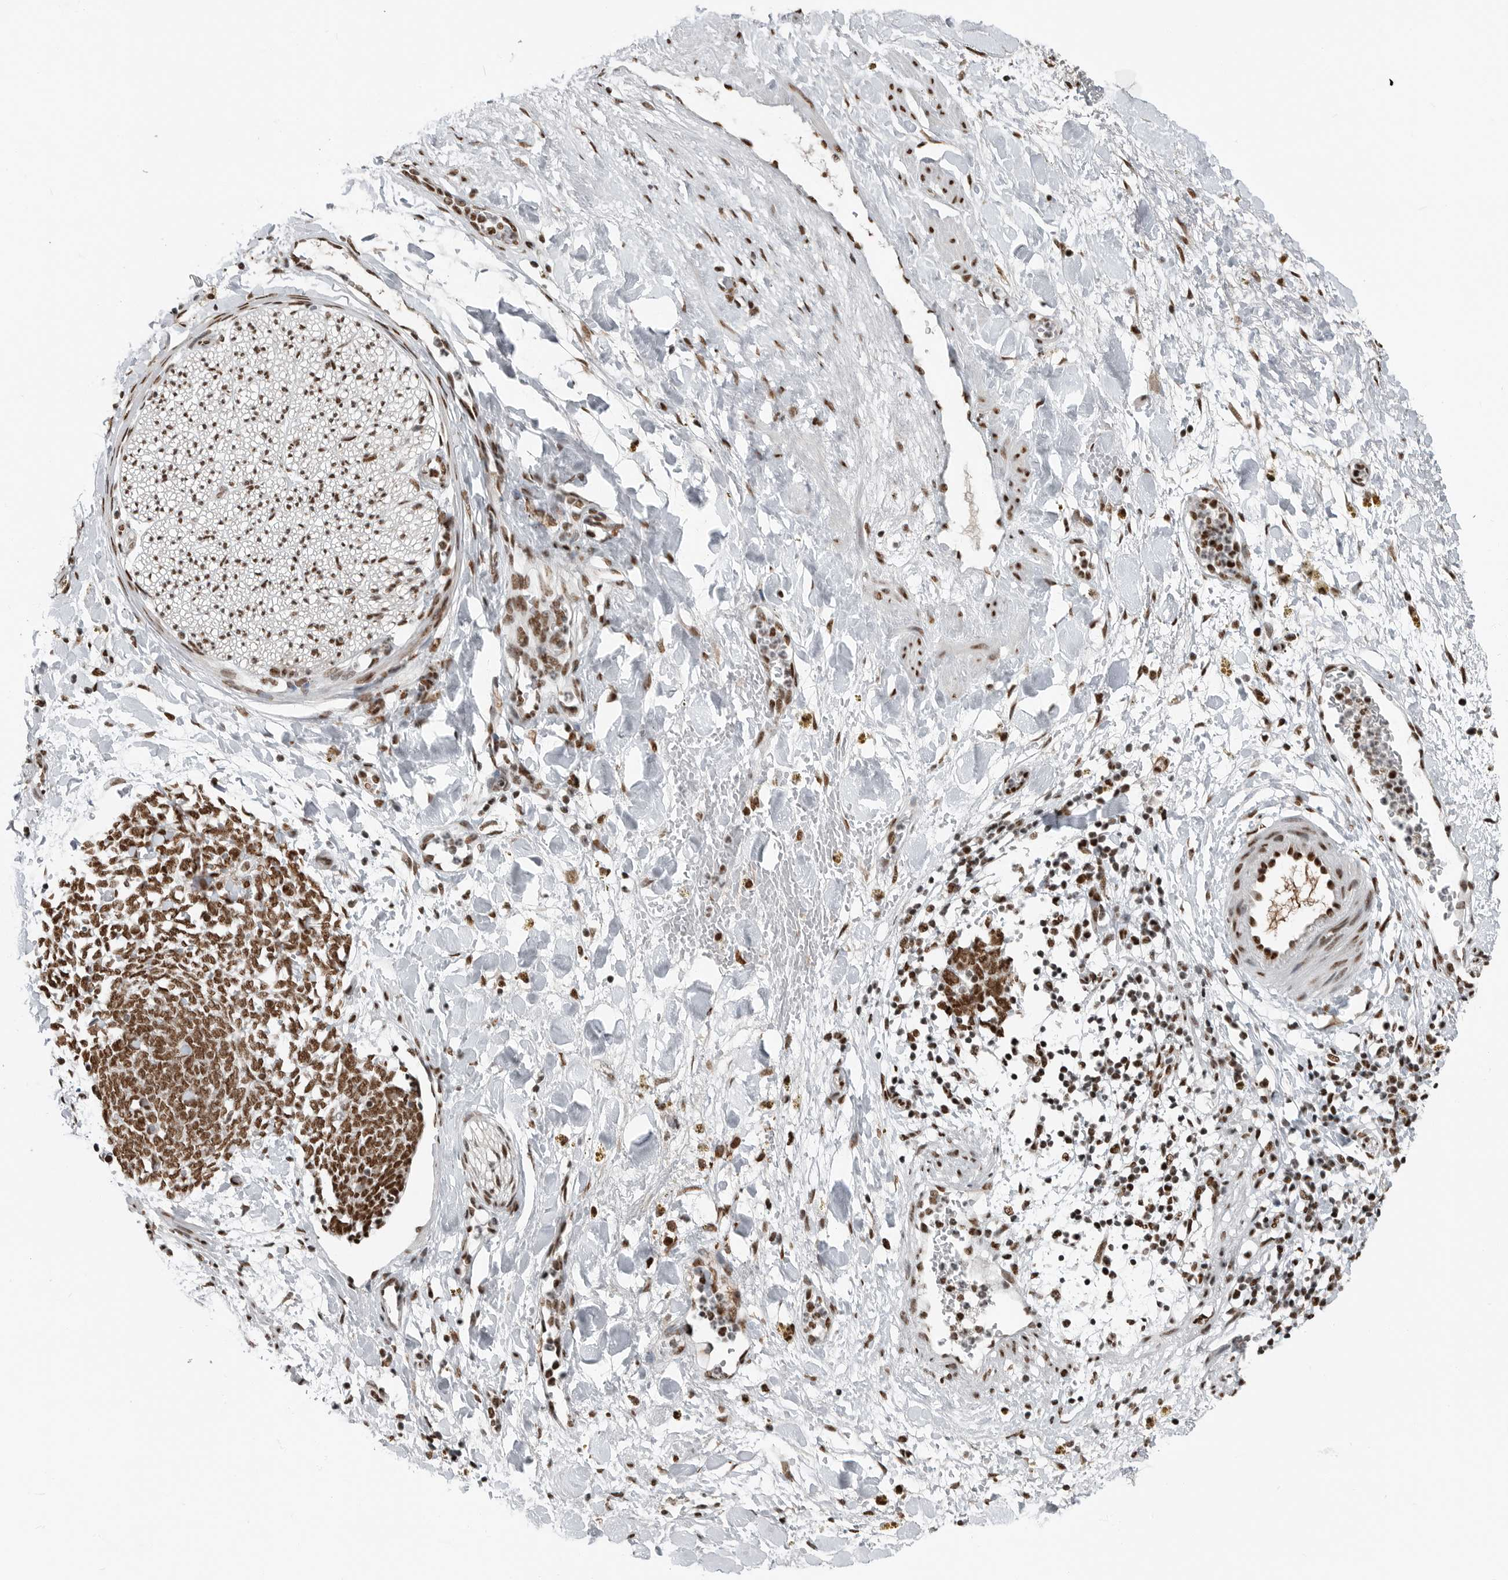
{"staining": {"intensity": "strong", "quantity": ">75%", "location": "nuclear"}, "tissue": "adipose tissue", "cell_type": "Adipocytes", "image_type": "normal", "snomed": [{"axis": "morphology", "description": "Normal tissue, NOS"}, {"axis": "topography", "description": "Kidney"}, {"axis": "topography", "description": "Peripheral nerve tissue"}], "caption": "Brown immunohistochemical staining in unremarkable adipose tissue exhibits strong nuclear staining in approximately >75% of adipocytes.", "gene": "BLZF1", "patient": {"sex": "male", "age": 7}}